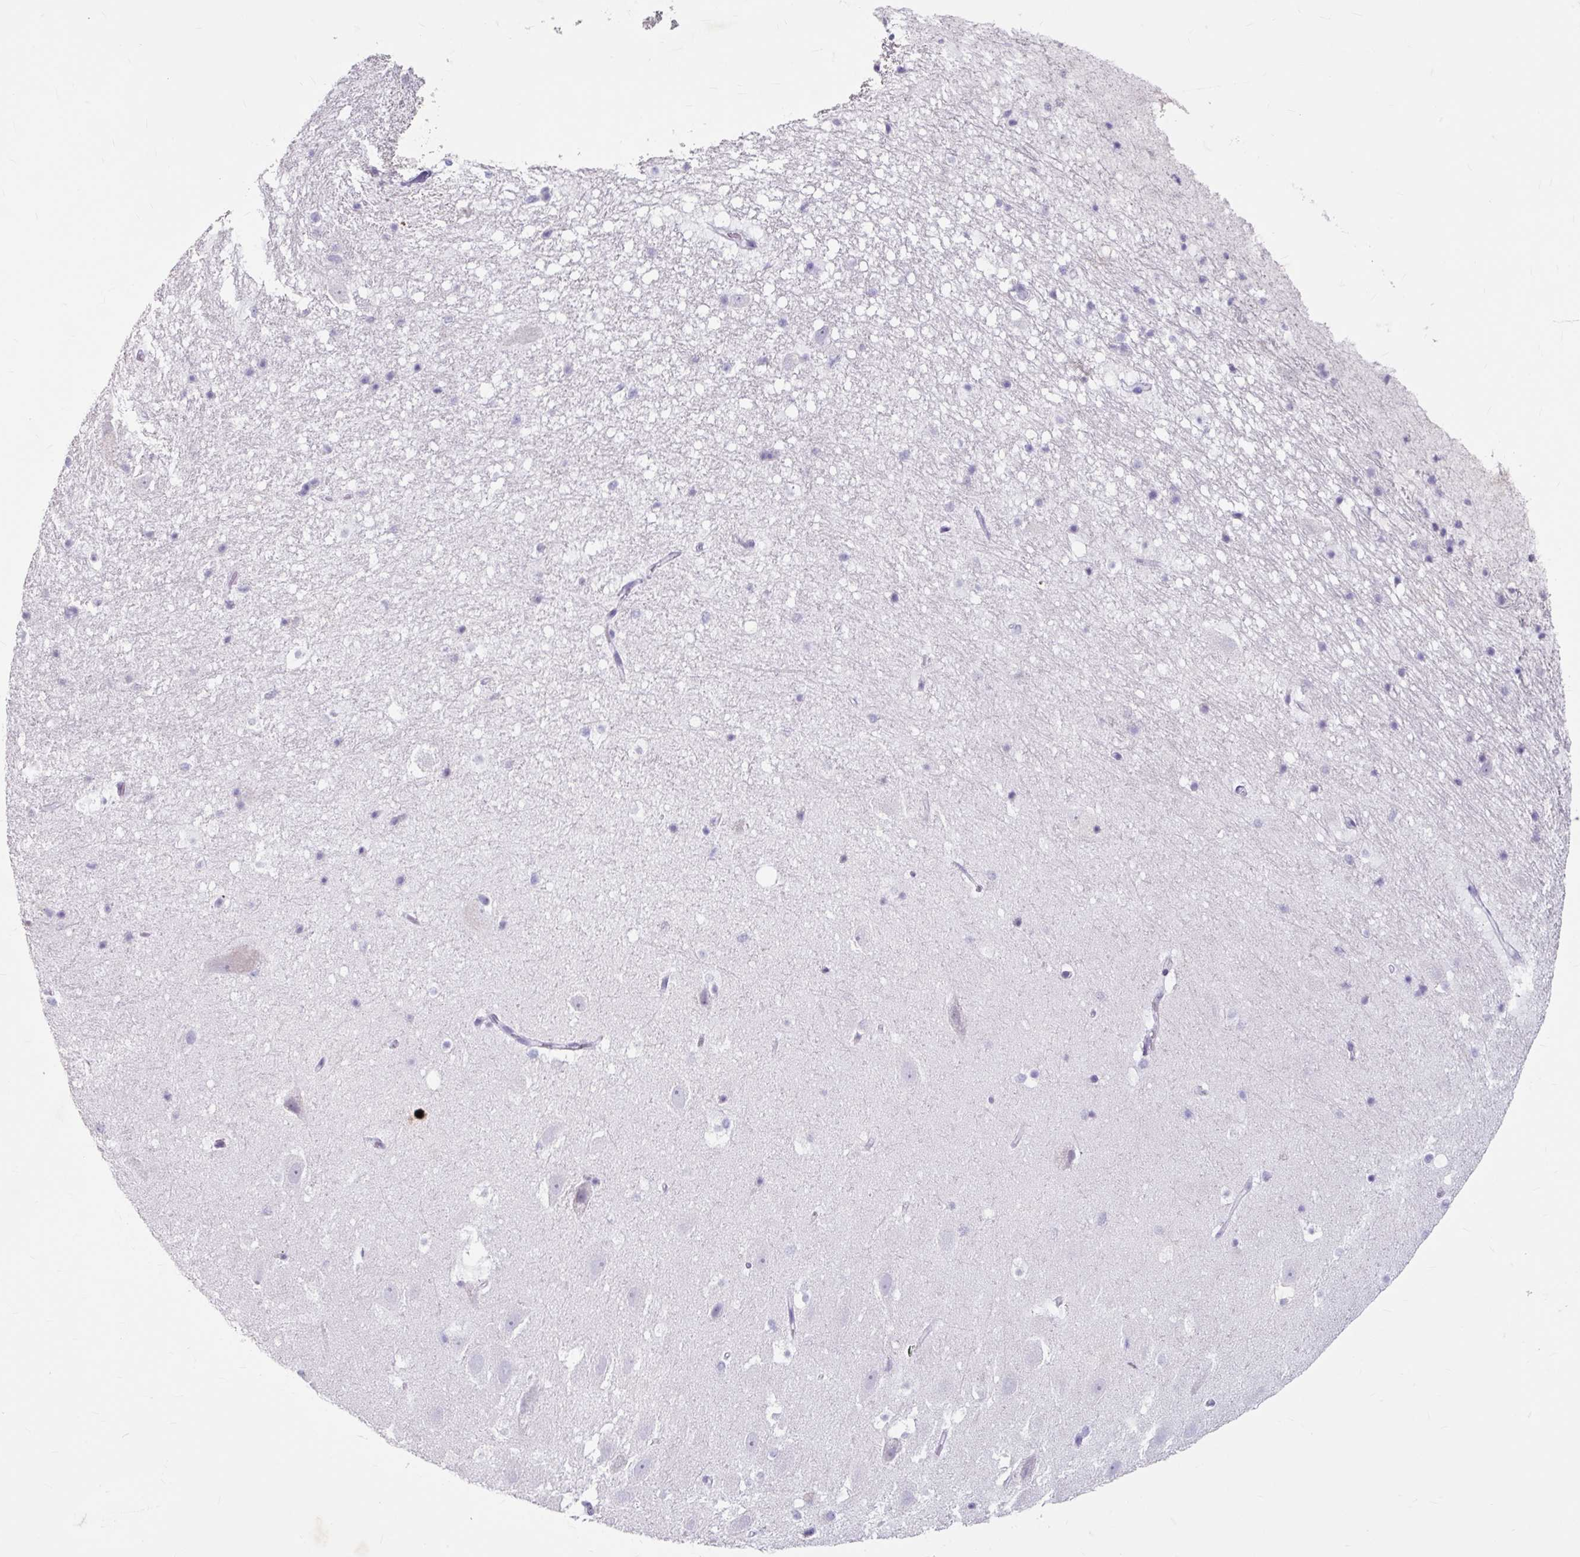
{"staining": {"intensity": "negative", "quantity": "none", "location": "none"}, "tissue": "hippocampus", "cell_type": "Glial cells", "image_type": "normal", "snomed": [{"axis": "morphology", "description": "Normal tissue, NOS"}, {"axis": "topography", "description": "Hippocampus"}], "caption": "The histopathology image demonstrates no staining of glial cells in benign hippocampus.", "gene": "ANKRD1", "patient": {"sex": "male", "age": 37}}